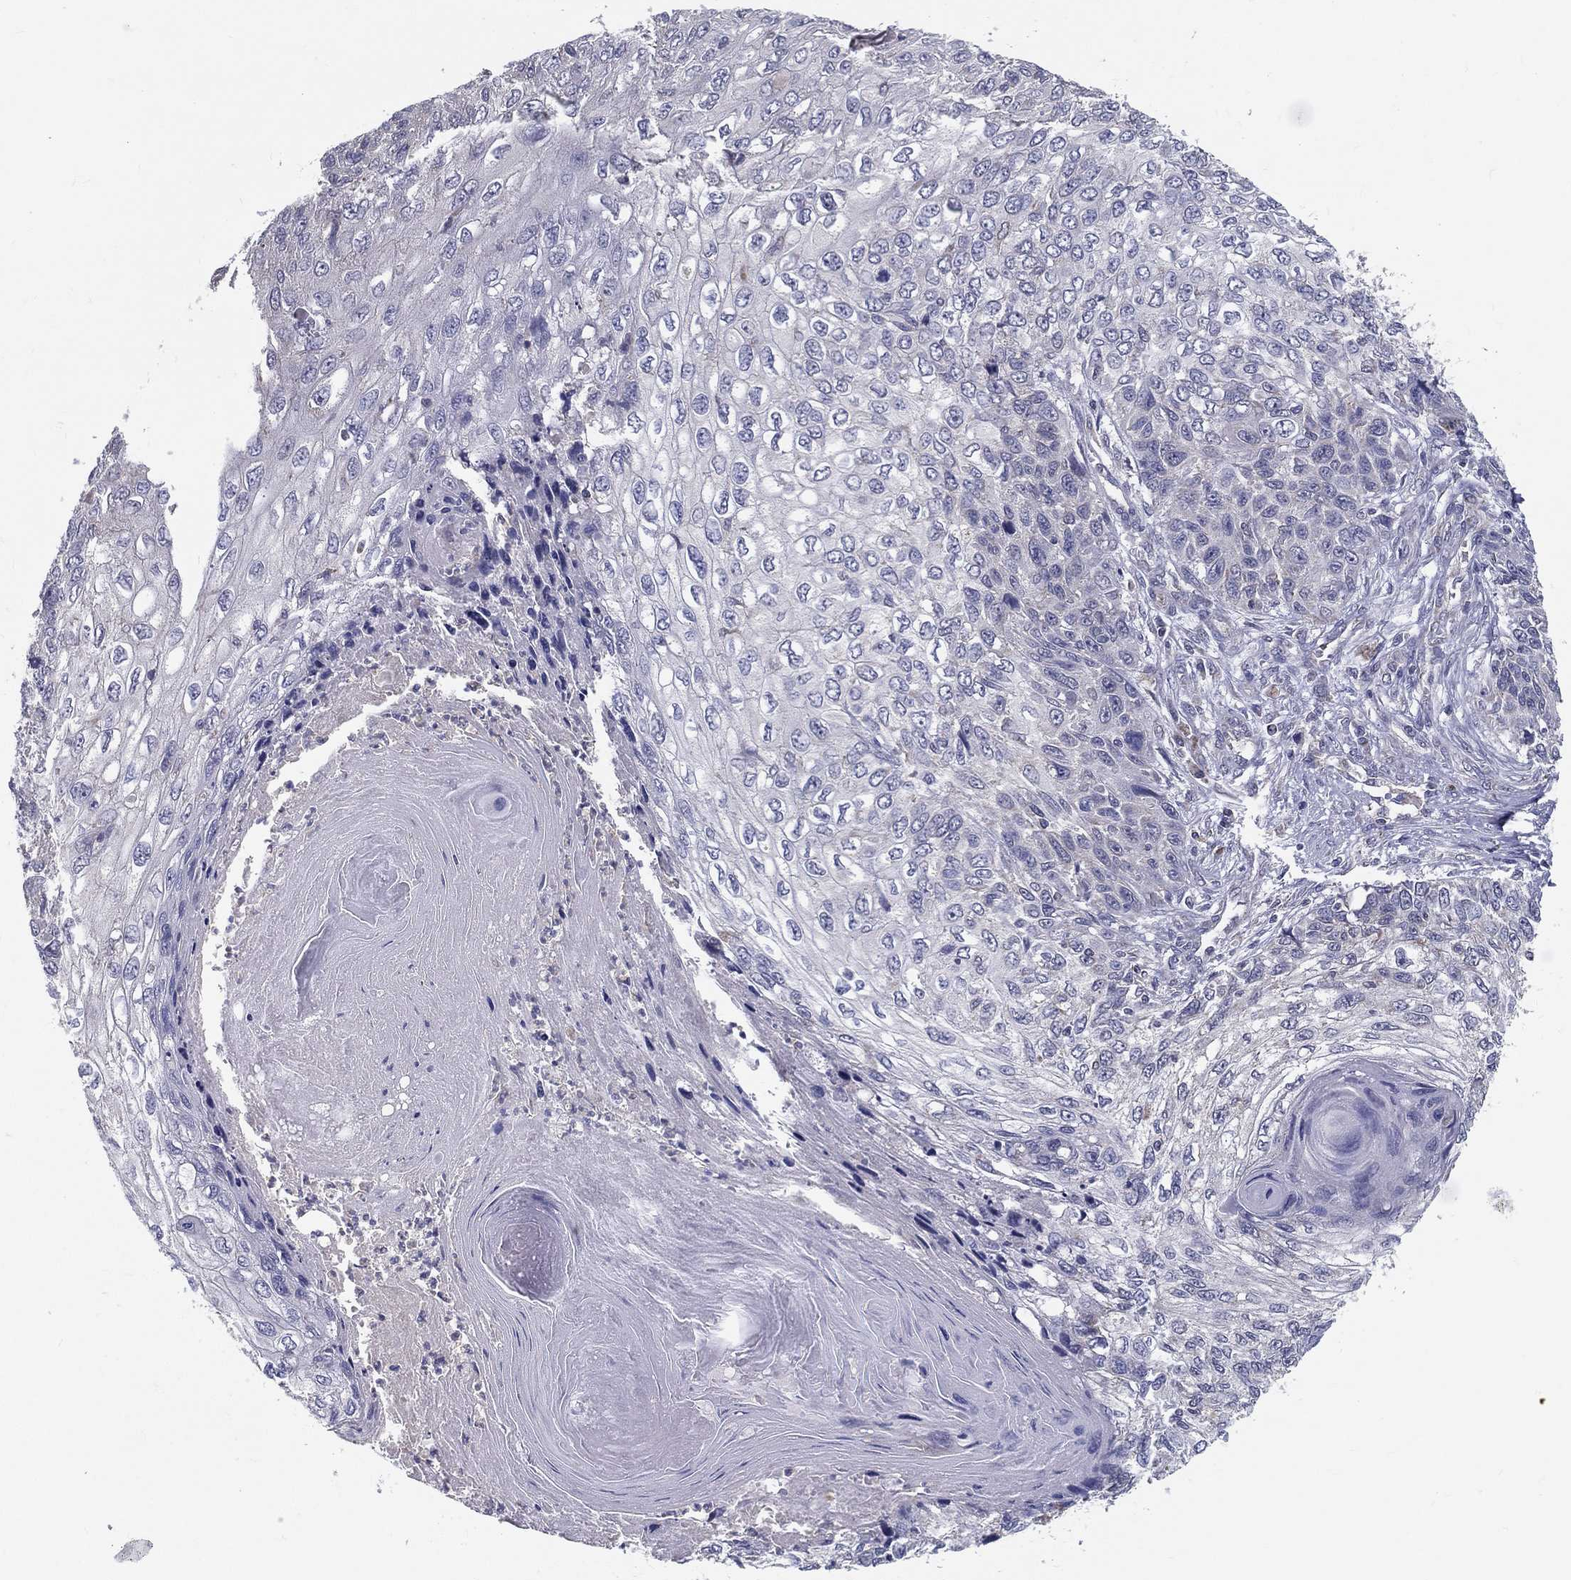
{"staining": {"intensity": "negative", "quantity": "none", "location": "none"}, "tissue": "skin cancer", "cell_type": "Tumor cells", "image_type": "cancer", "snomed": [{"axis": "morphology", "description": "Squamous cell carcinoma, NOS"}, {"axis": "topography", "description": "Skin"}], "caption": "High magnification brightfield microscopy of squamous cell carcinoma (skin) stained with DAB (brown) and counterstained with hematoxylin (blue): tumor cells show no significant positivity.", "gene": "PCSK1", "patient": {"sex": "male", "age": 92}}